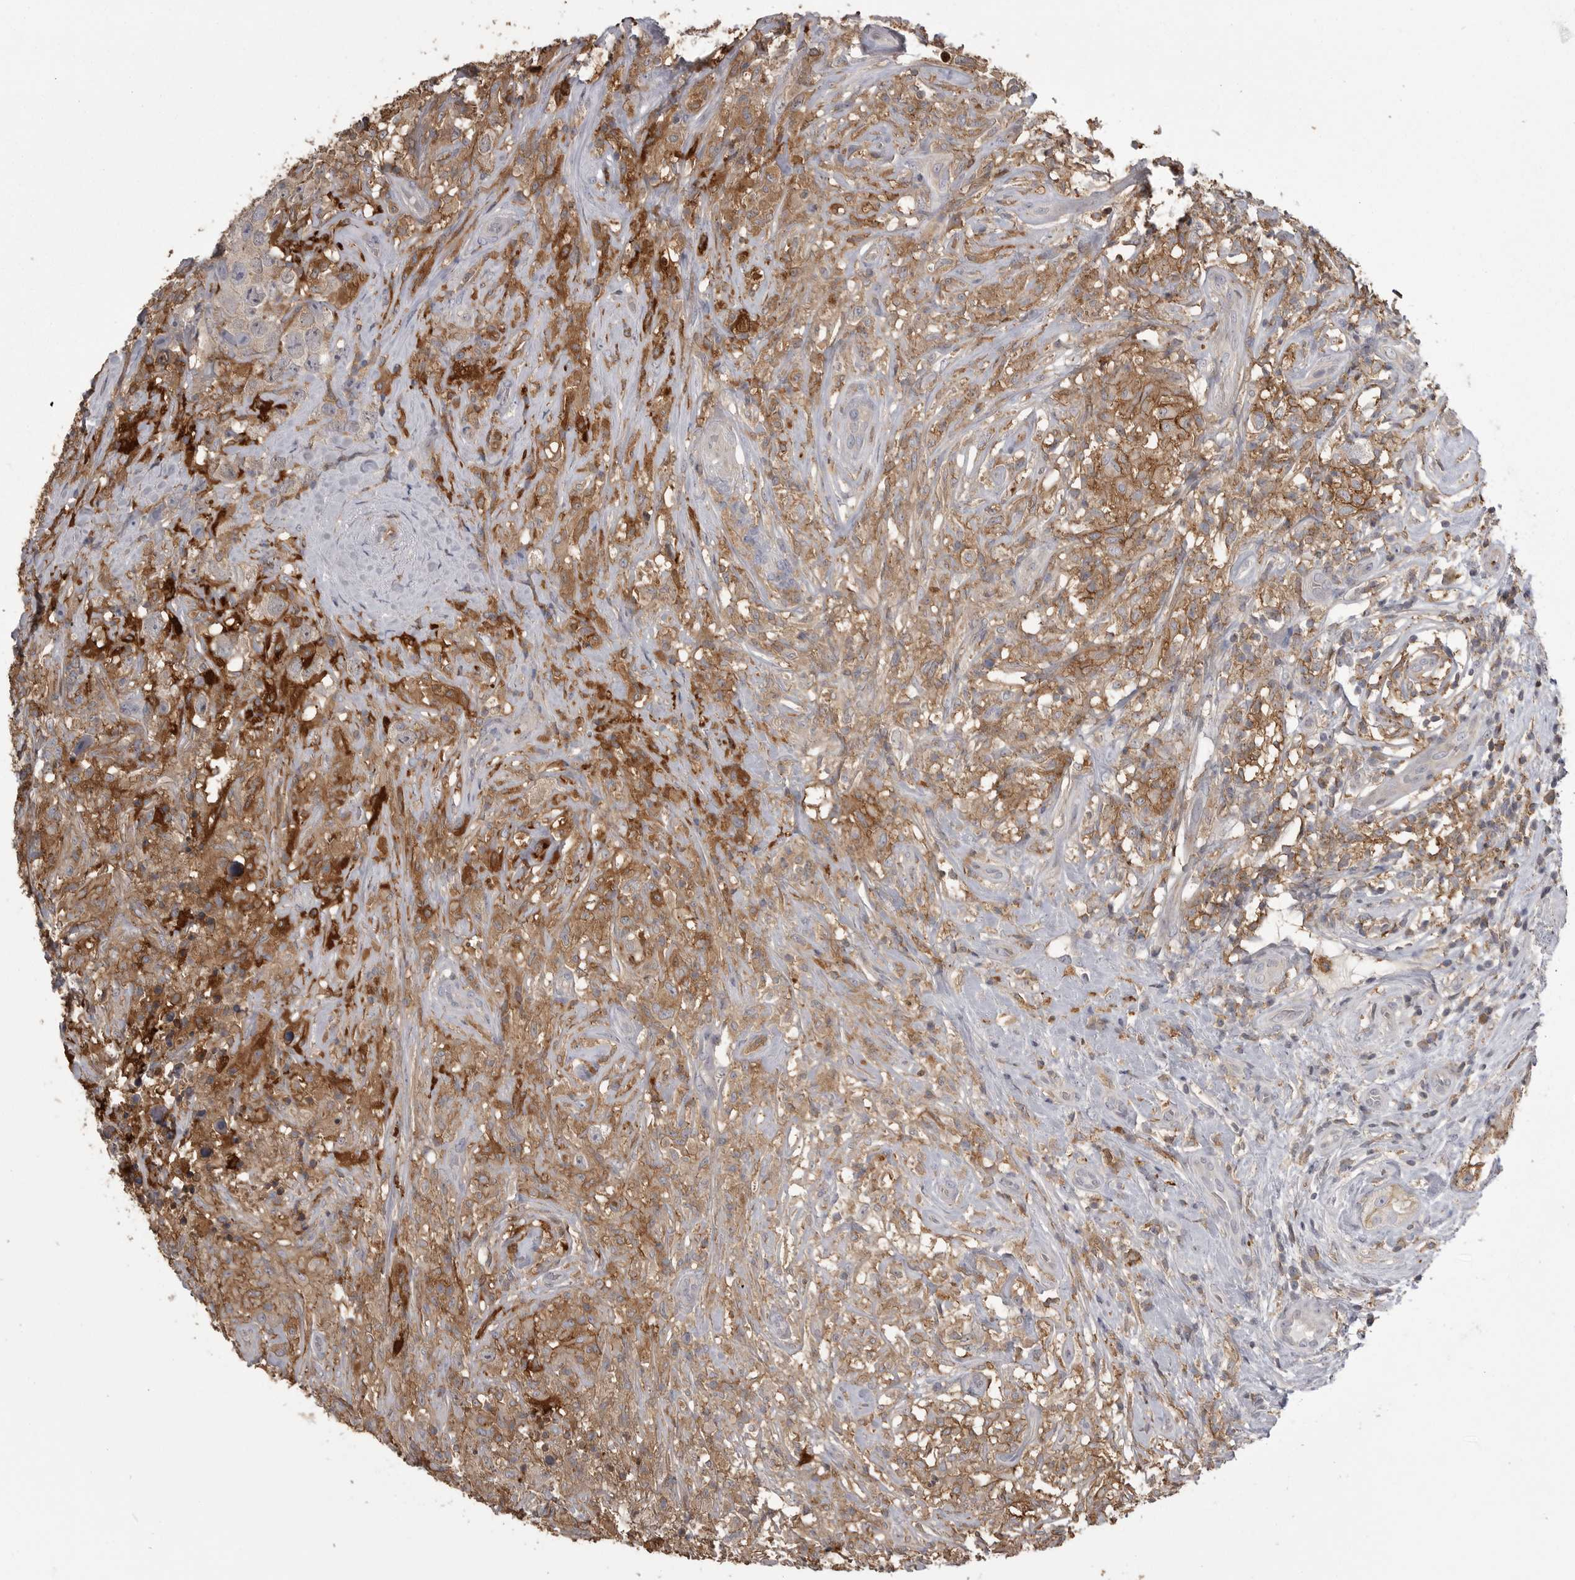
{"staining": {"intensity": "moderate", "quantity": "25%-75%", "location": "cytoplasmic/membranous"}, "tissue": "testis cancer", "cell_type": "Tumor cells", "image_type": "cancer", "snomed": [{"axis": "morphology", "description": "Seminoma, NOS"}, {"axis": "topography", "description": "Testis"}], "caption": "Protein expression analysis of seminoma (testis) shows moderate cytoplasmic/membranous expression in approximately 25%-75% of tumor cells.", "gene": "CMTM6", "patient": {"sex": "male", "age": 49}}